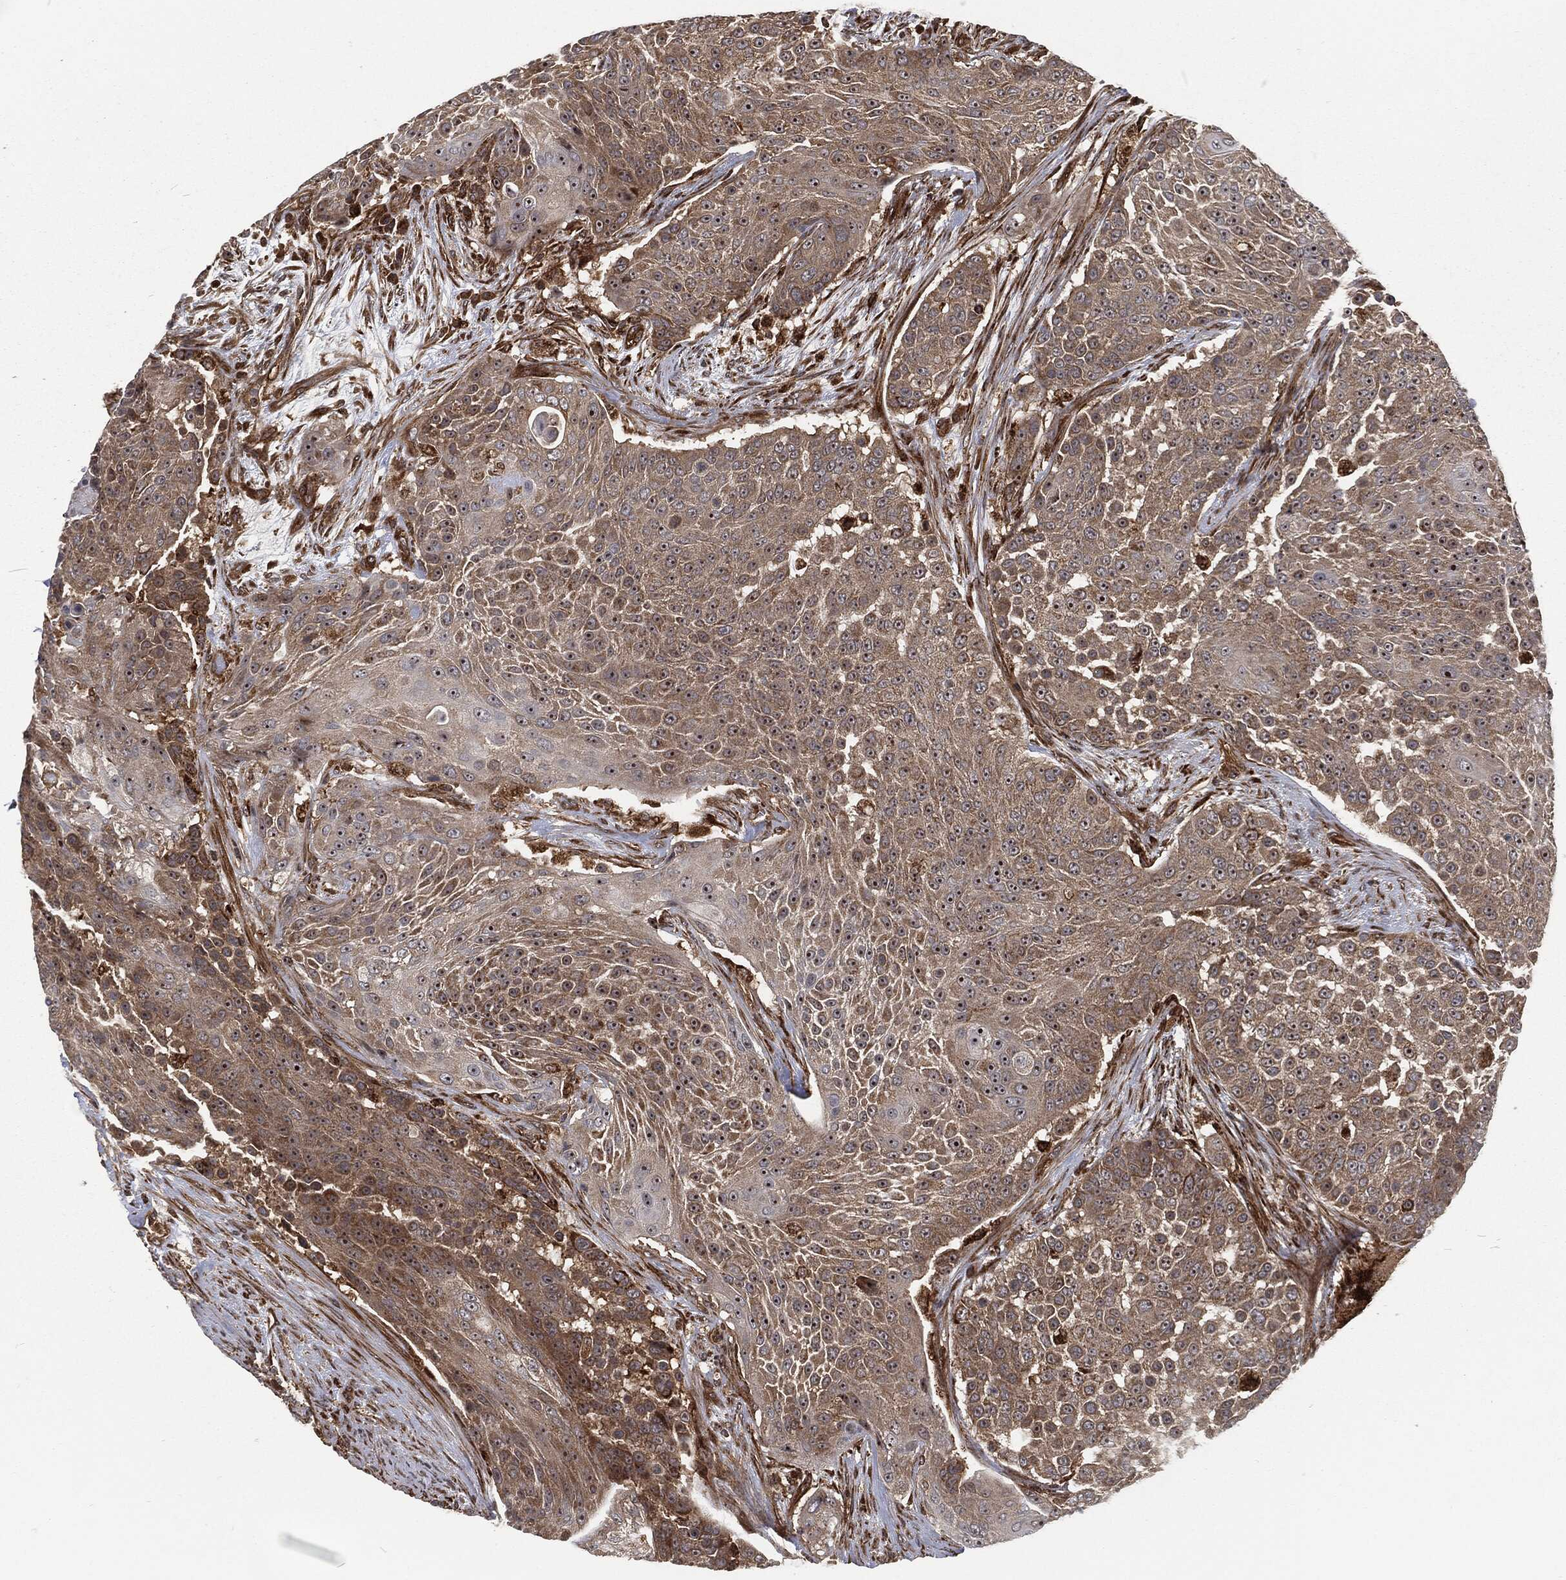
{"staining": {"intensity": "moderate", "quantity": "<25%", "location": "cytoplasmic/membranous"}, "tissue": "urothelial cancer", "cell_type": "Tumor cells", "image_type": "cancer", "snomed": [{"axis": "morphology", "description": "Urothelial carcinoma, High grade"}, {"axis": "topography", "description": "Urinary bladder"}], "caption": "A low amount of moderate cytoplasmic/membranous staining is present in approximately <25% of tumor cells in urothelial cancer tissue. (brown staining indicates protein expression, while blue staining denotes nuclei).", "gene": "RFTN1", "patient": {"sex": "female", "age": 63}}